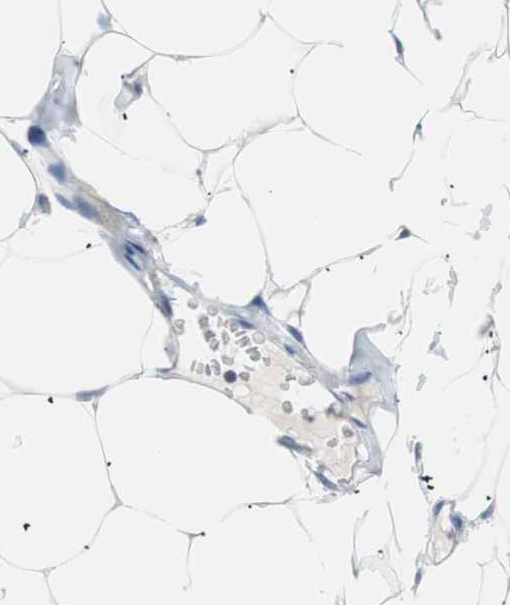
{"staining": {"intensity": "negative", "quantity": "none", "location": "none"}, "tissue": "adipose tissue", "cell_type": "Adipocytes", "image_type": "normal", "snomed": [{"axis": "morphology", "description": "Normal tissue, NOS"}, {"axis": "topography", "description": "Breast"}, {"axis": "topography", "description": "Adipose tissue"}], "caption": "An immunohistochemistry photomicrograph of benign adipose tissue is shown. There is no staining in adipocytes of adipose tissue.", "gene": "VIL1", "patient": {"sex": "female", "age": 25}}